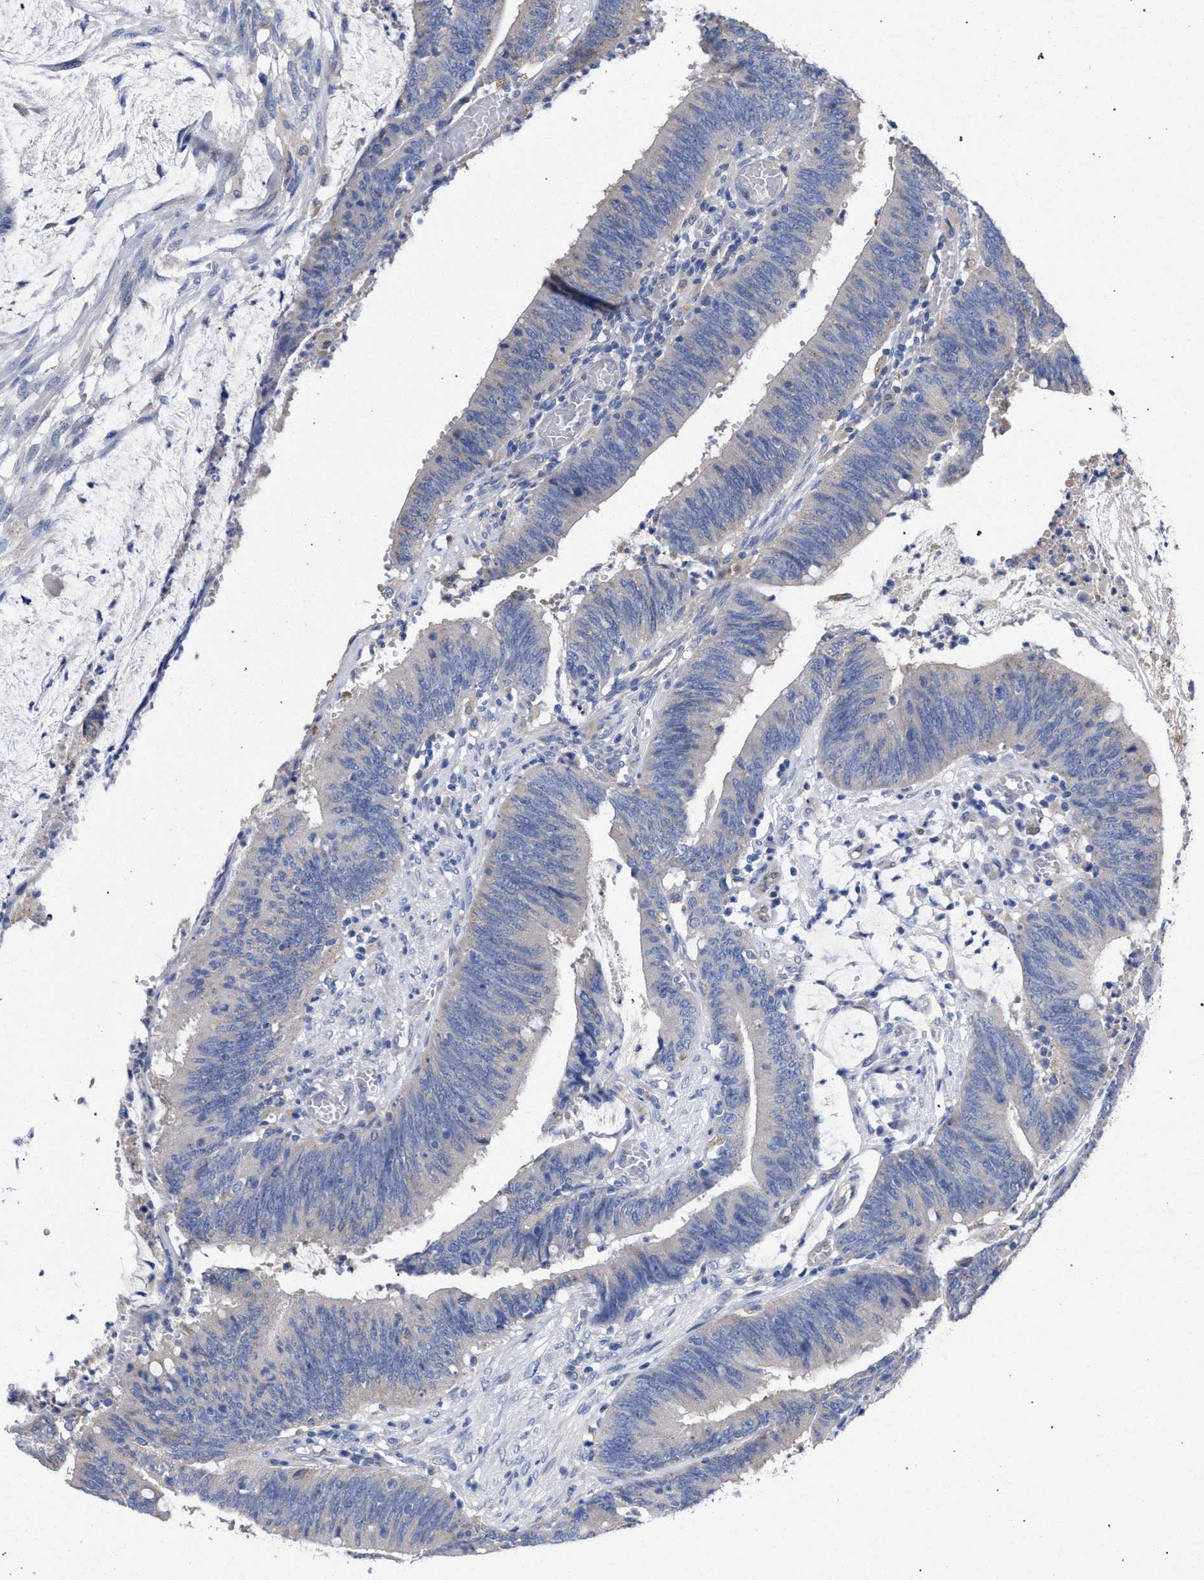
{"staining": {"intensity": "weak", "quantity": "<25%", "location": "cytoplasmic/membranous"}, "tissue": "colorectal cancer", "cell_type": "Tumor cells", "image_type": "cancer", "snomed": [{"axis": "morphology", "description": "Adenocarcinoma, NOS"}, {"axis": "topography", "description": "Rectum"}], "caption": "The micrograph shows no staining of tumor cells in colorectal cancer (adenocarcinoma).", "gene": "GMPR", "patient": {"sex": "female", "age": 66}}